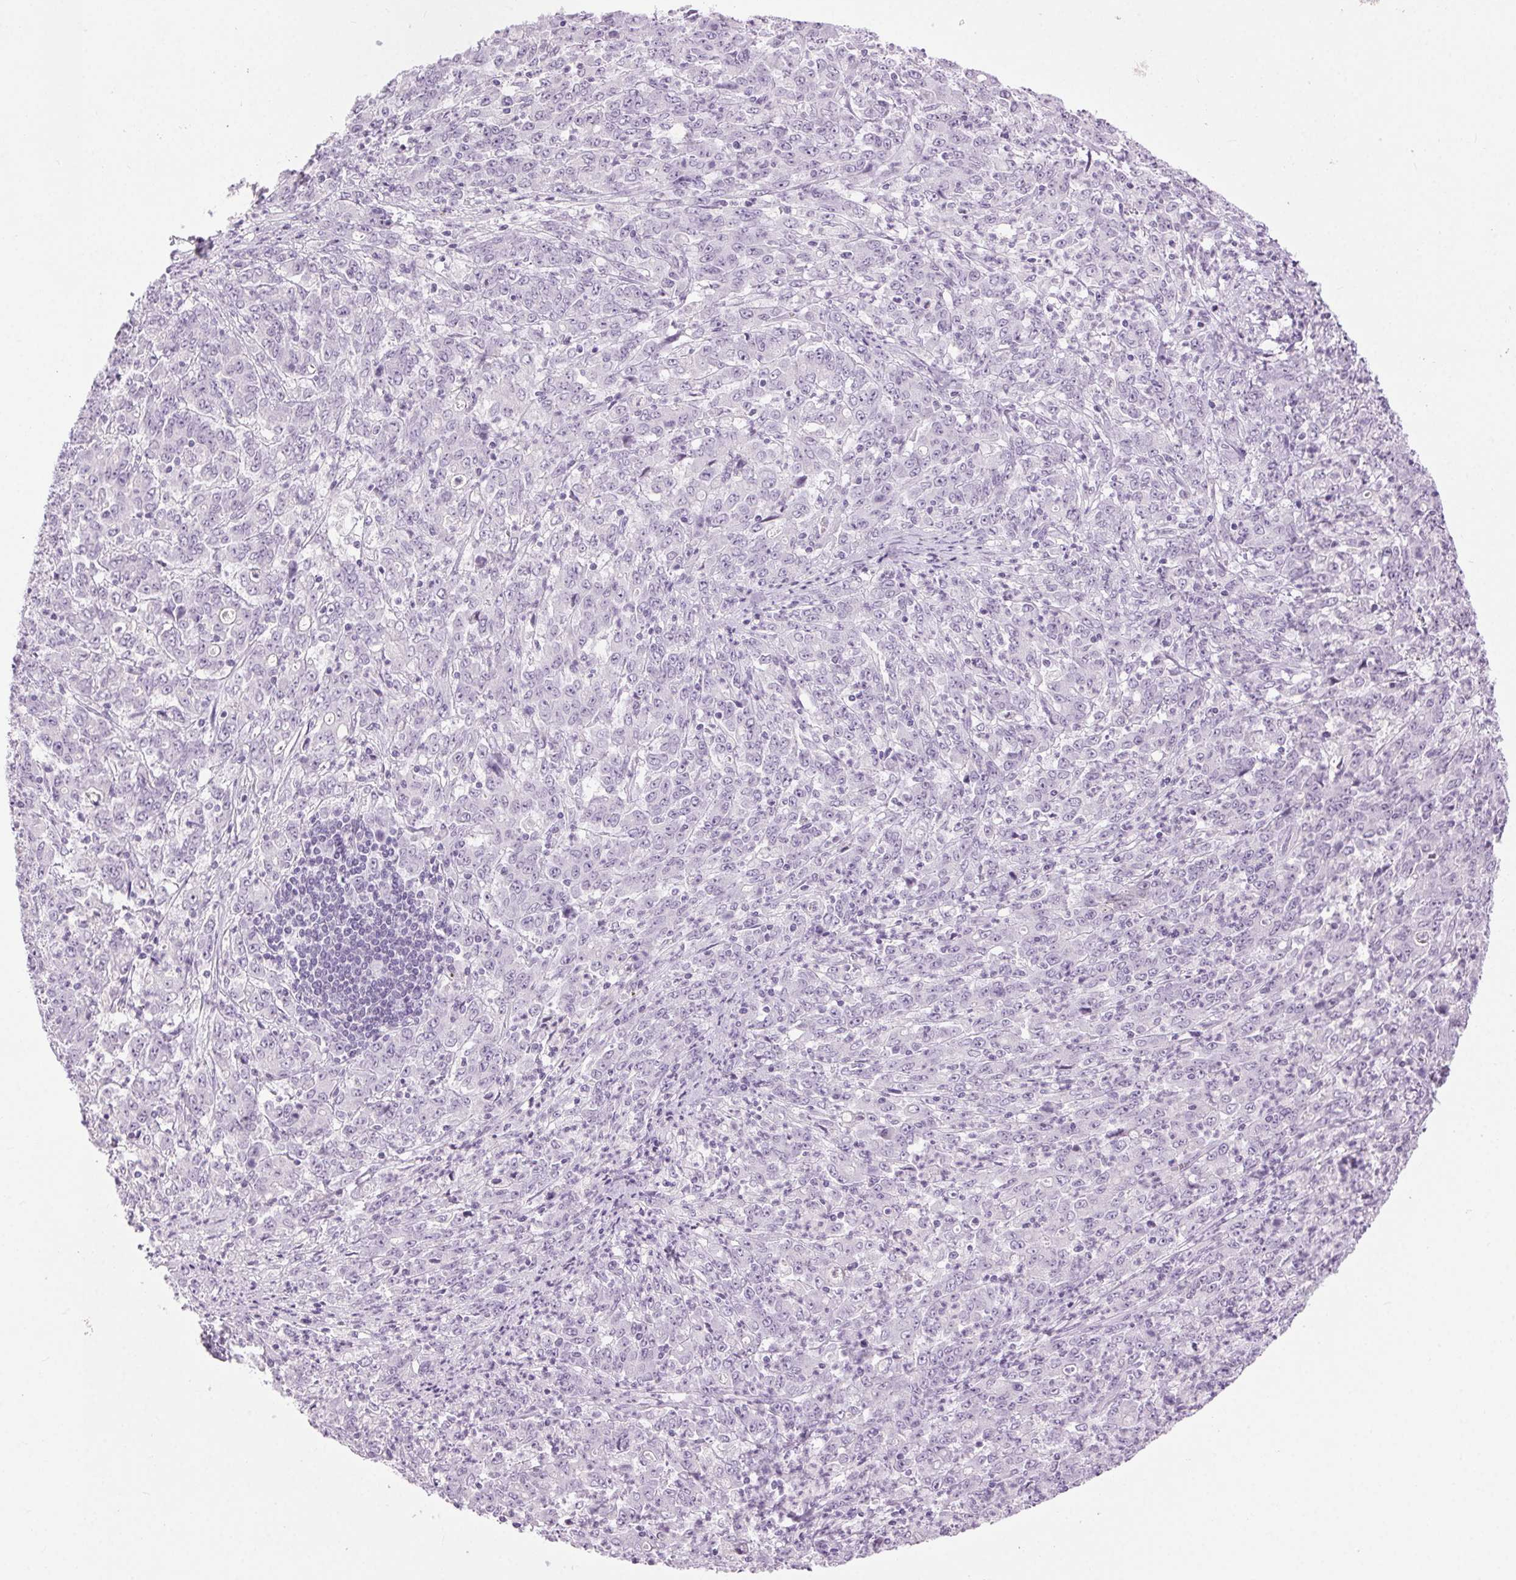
{"staining": {"intensity": "negative", "quantity": "none", "location": "none"}, "tissue": "stomach cancer", "cell_type": "Tumor cells", "image_type": "cancer", "snomed": [{"axis": "morphology", "description": "Adenocarcinoma, NOS"}, {"axis": "topography", "description": "Stomach, lower"}], "caption": "Adenocarcinoma (stomach) was stained to show a protein in brown. There is no significant staining in tumor cells.", "gene": "BEND2", "patient": {"sex": "female", "age": 71}}